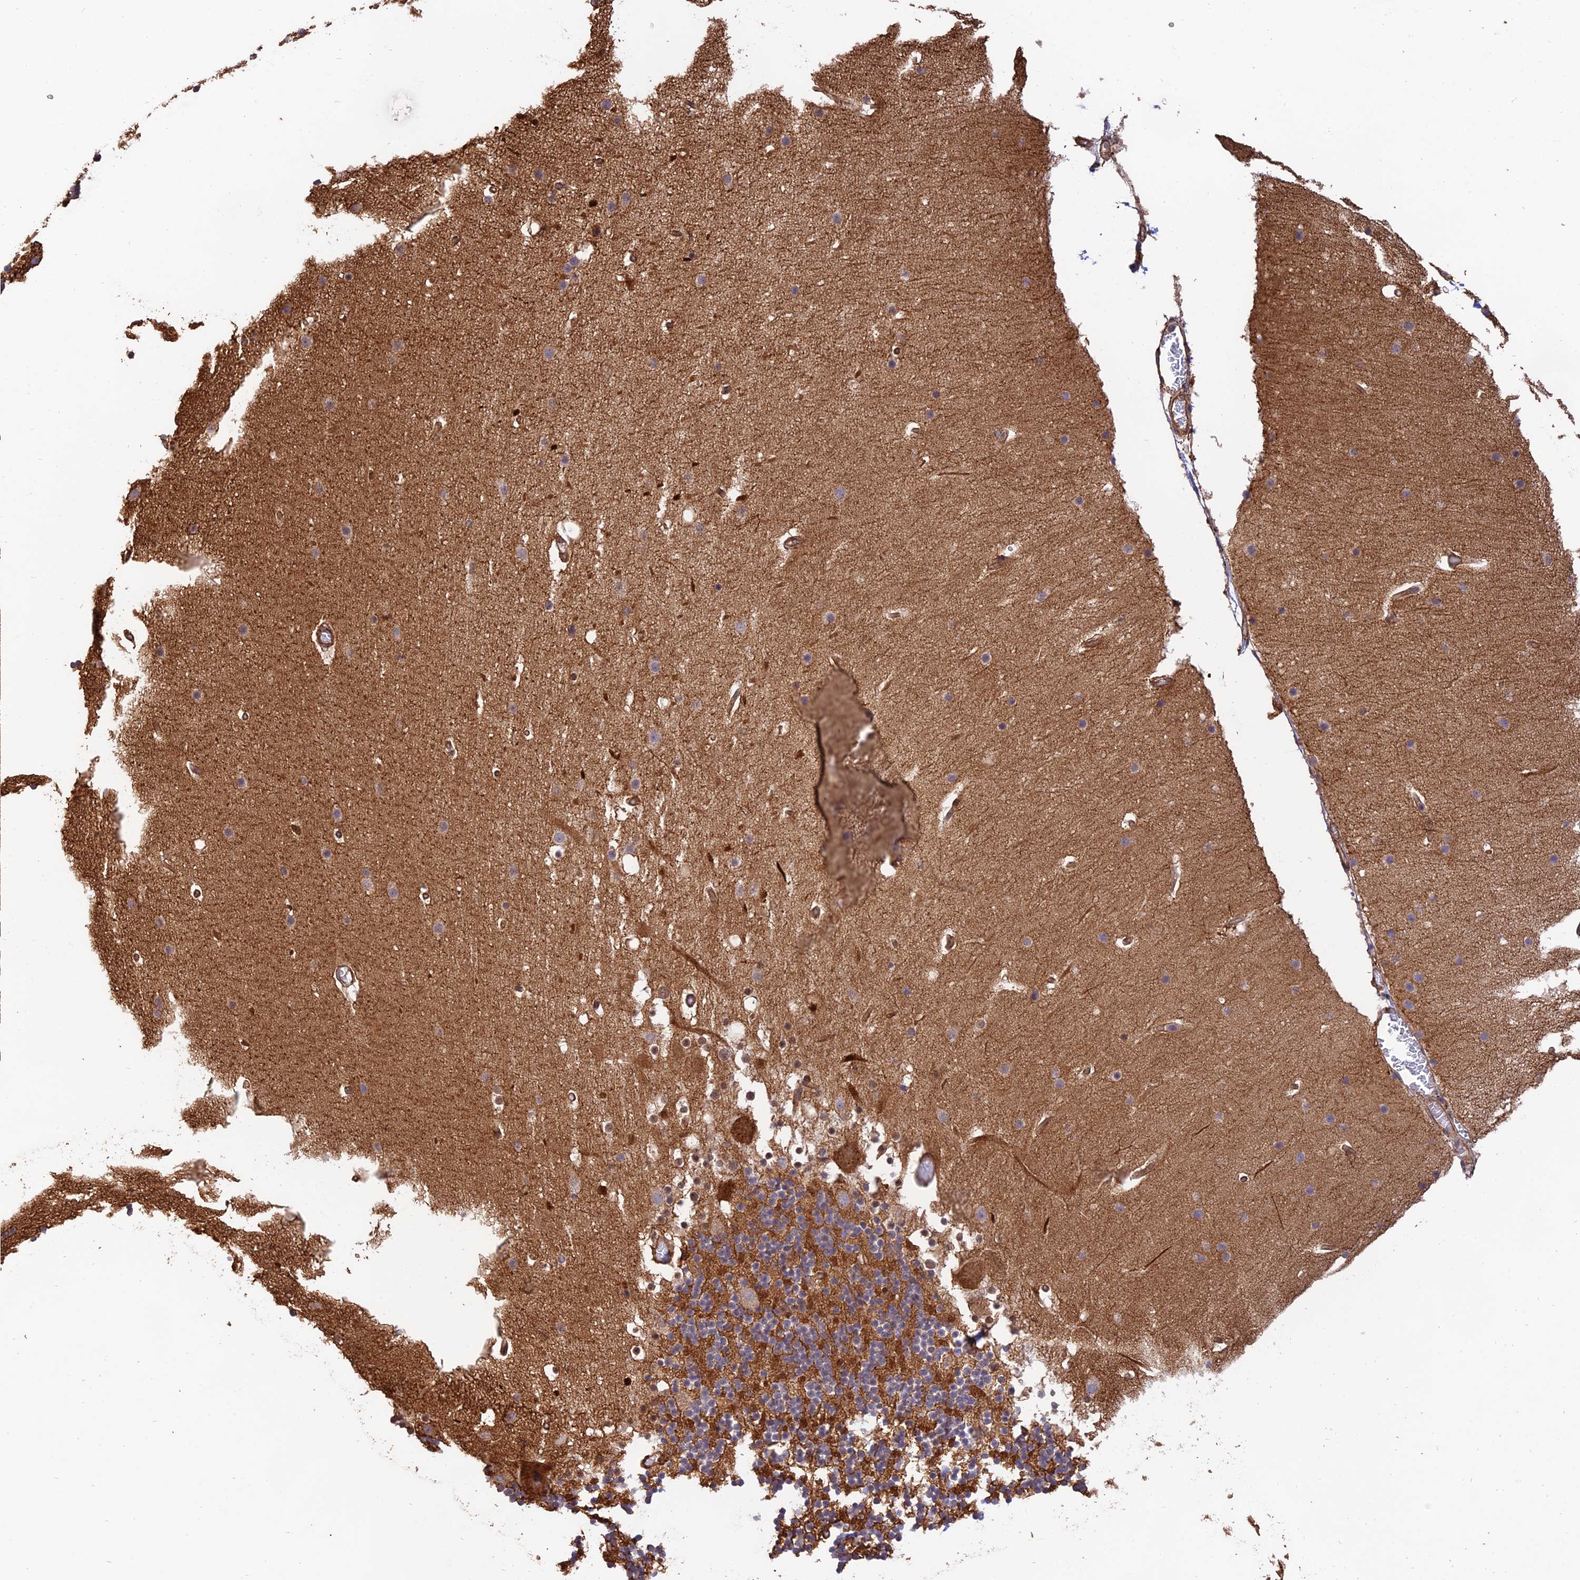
{"staining": {"intensity": "moderate", "quantity": ">75%", "location": "cytoplasmic/membranous"}, "tissue": "cerebellum", "cell_type": "Cells in granular layer", "image_type": "normal", "snomed": [{"axis": "morphology", "description": "Normal tissue, NOS"}, {"axis": "topography", "description": "Cerebellum"}], "caption": "Cells in granular layer display medium levels of moderate cytoplasmic/membranous staining in about >75% of cells in unremarkable cerebellum.", "gene": "HOMER2", "patient": {"sex": "male", "age": 57}}